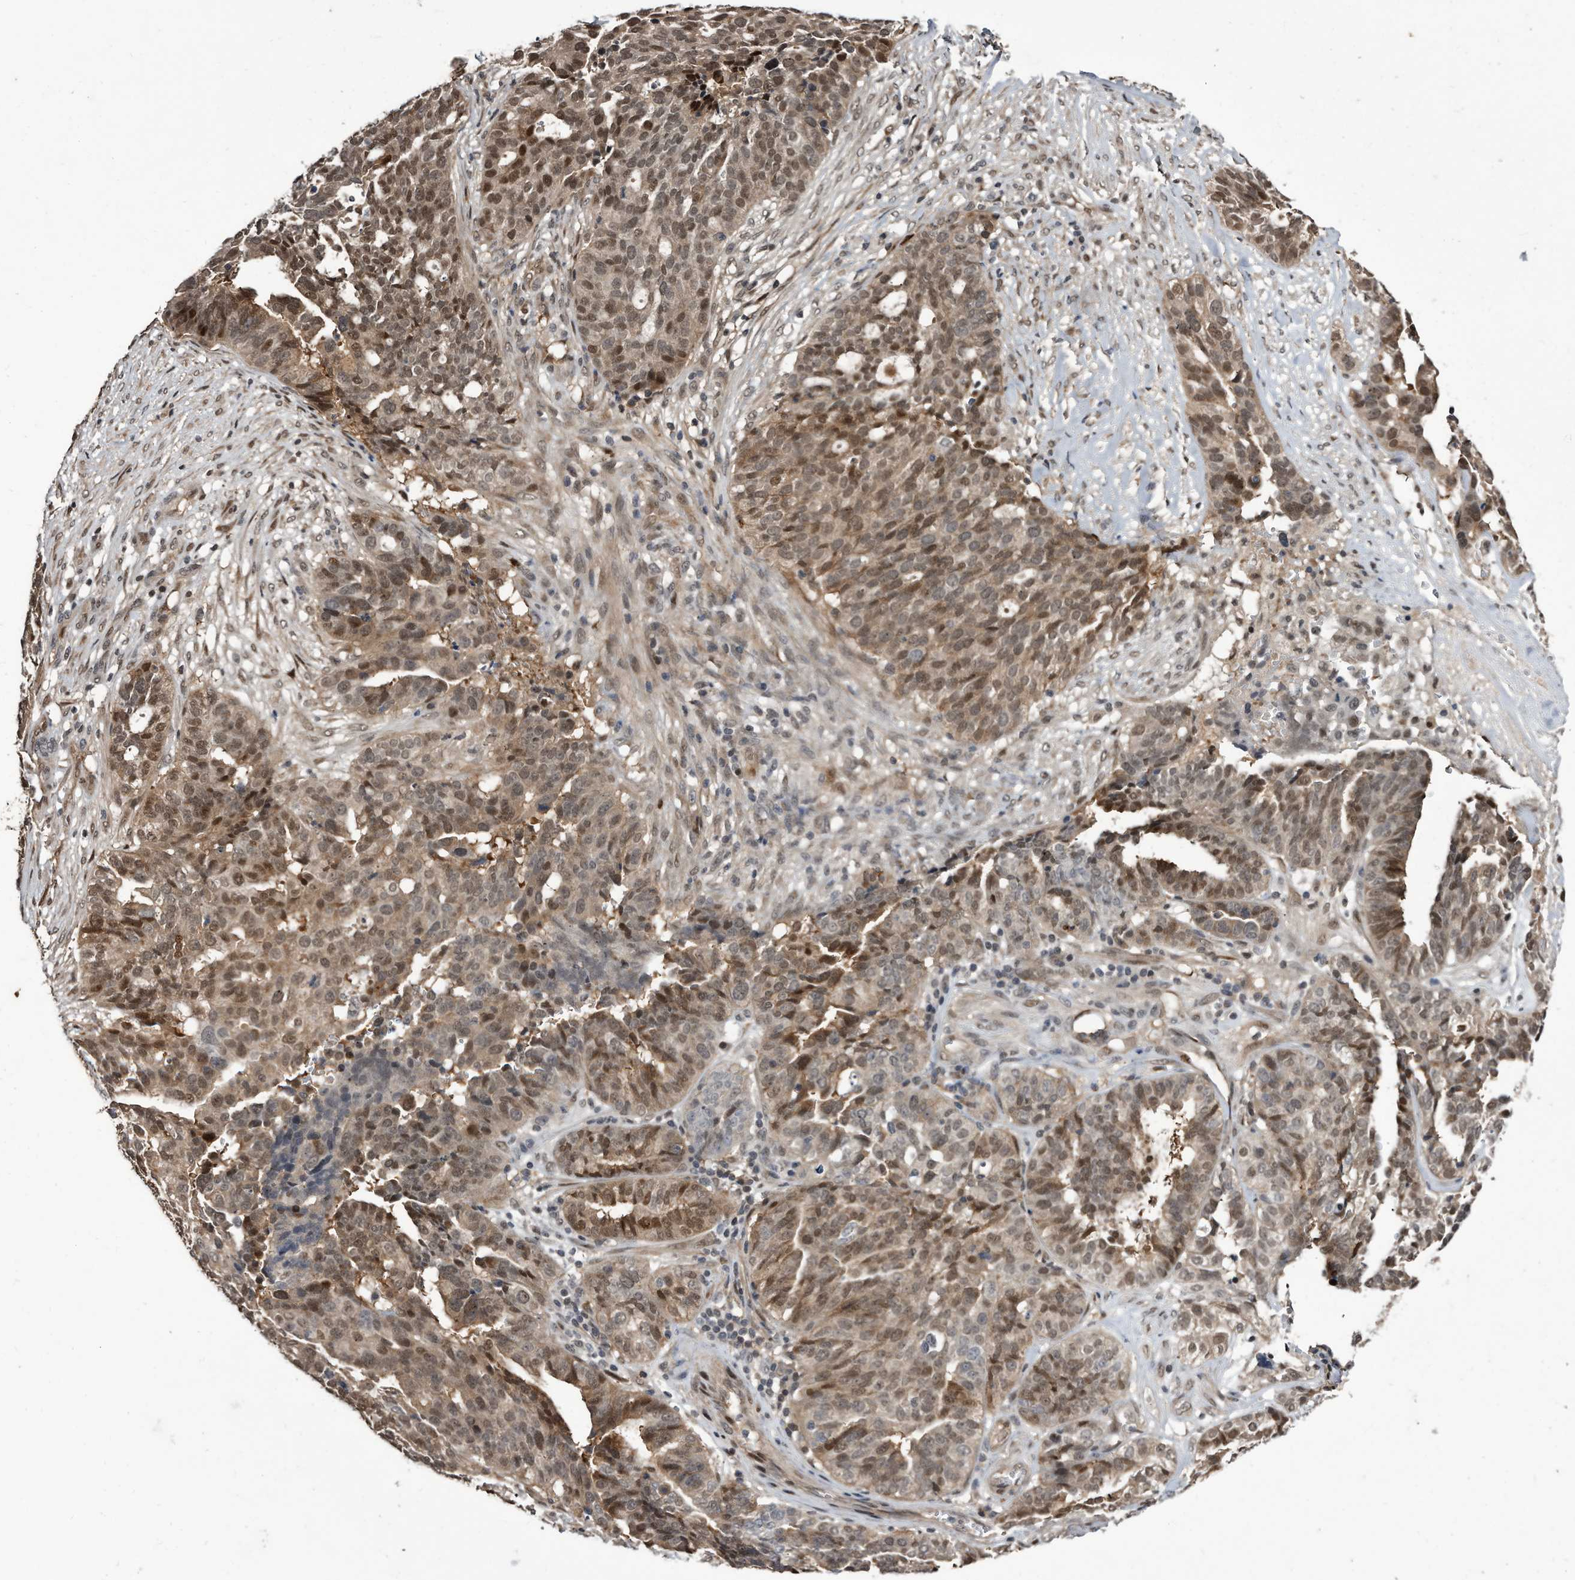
{"staining": {"intensity": "moderate", "quantity": ">75%", "location": "cytoplasmic/membranous,nuclear"}, "tissue": "ovarian cancer", "cell_type": "Tumor cells", "image_type": "cancer", "snomed": [{"axis": "morphology", "description": "Cystadenocarcinoma, serous, NOS"}, {"axis": "topography", "description": "Ovary"}], "caption": "Immunohistochemistry (IHC) of human ovarian serous cystadenocarcinoma shows medium levels of moderate cytoplasmic/membranous and nuclear staining in about >75% of tumor cells.", "gene": "RAD23B", "patient": {"sex": "female", "age": 59}}